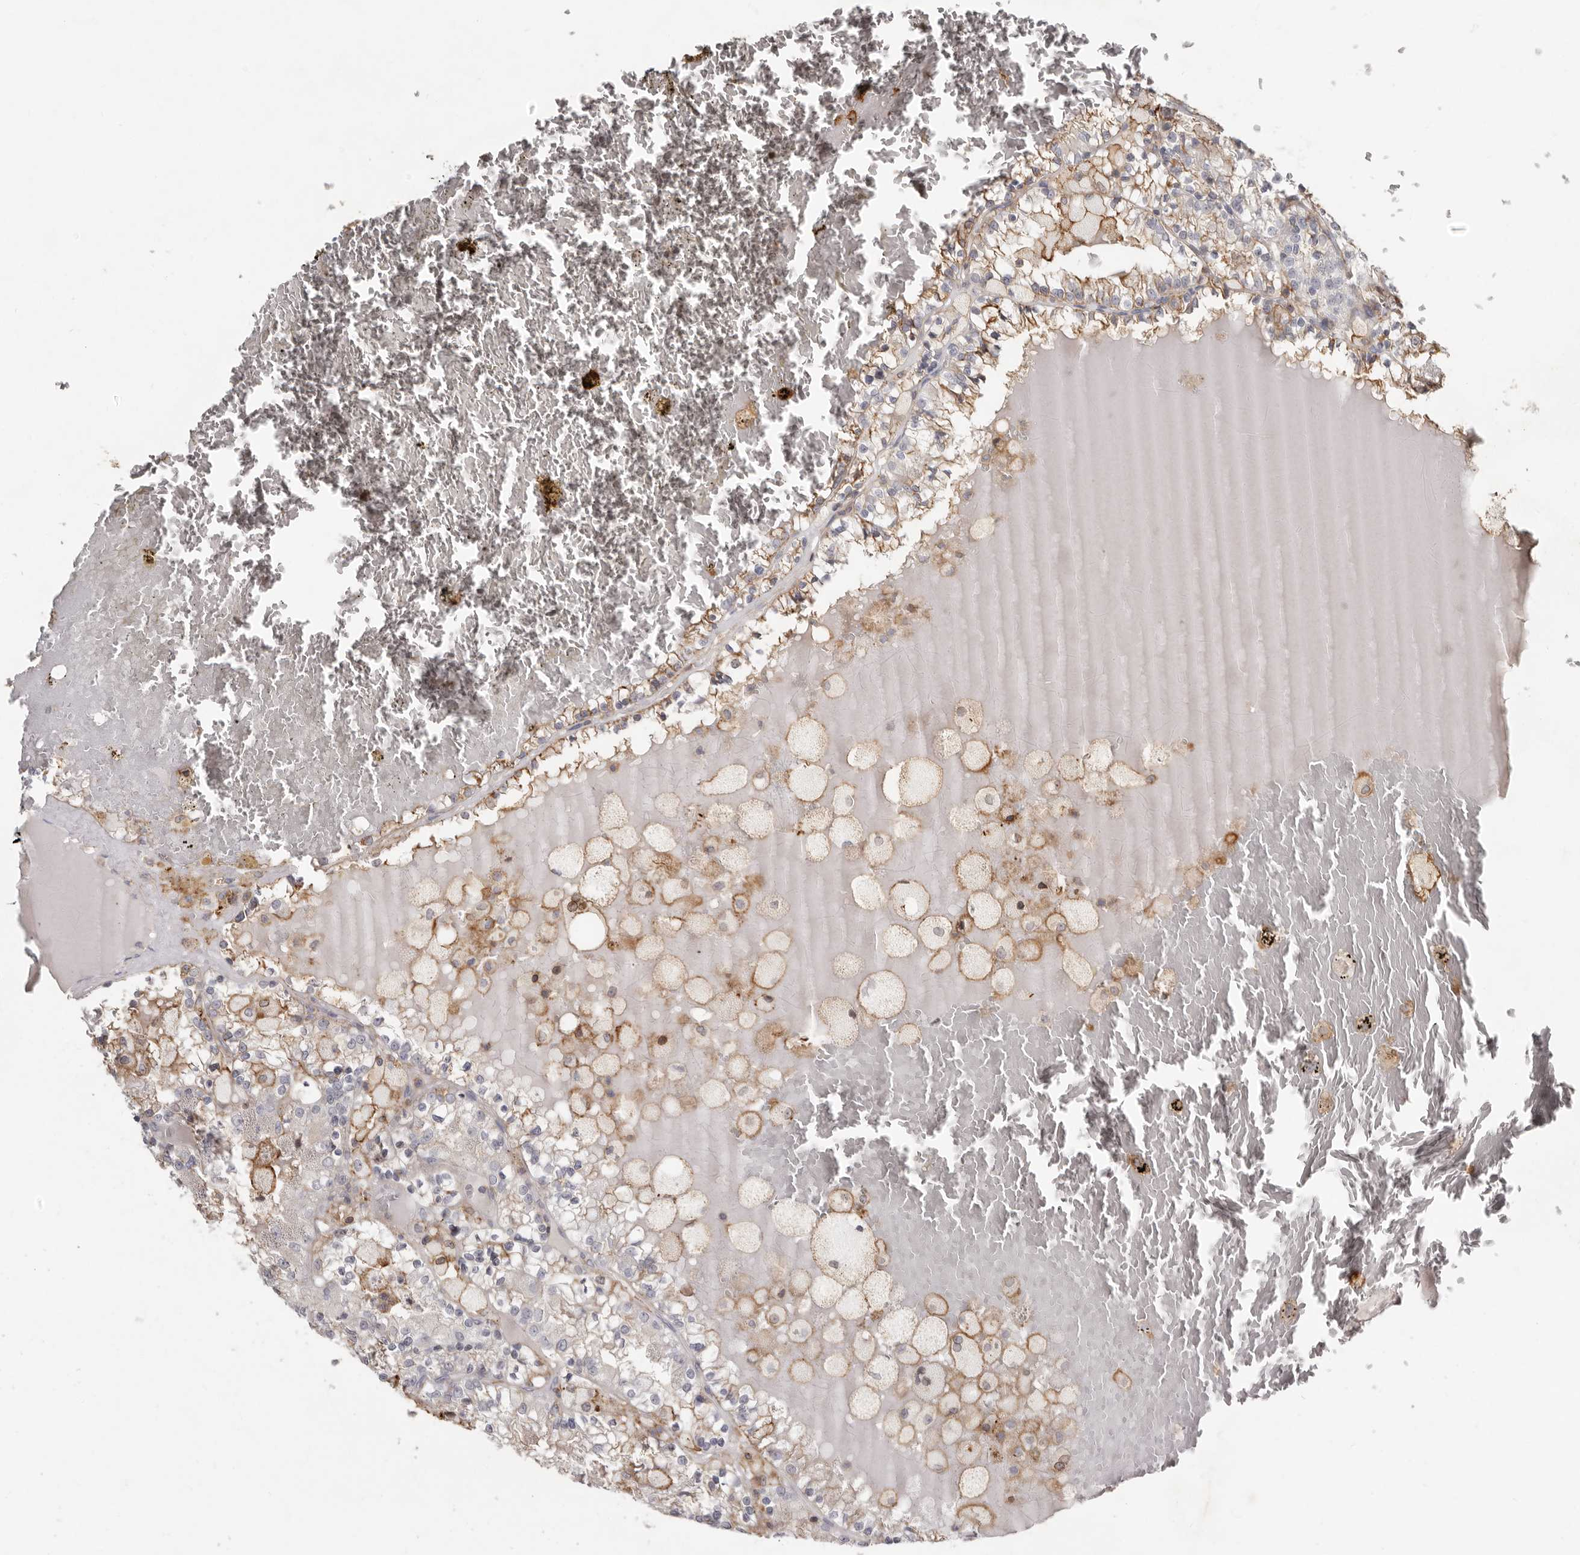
{"staining": {"intensity": "moderate", "quantity": "<25%", "location": "cytoplasmic/membranous"}, "tissue": "renal cancer", "cell_type": "Tumor cells", "image_type": "cancer", "snomed": [{"axis": "morphology", "description": "Adenocarcinoma, NOS"}, {"axis": "topography", "description": "Kidney"}], "caption": "Immunohistochemical staining of renal cancer reveals low levels of moderate cytoplasmic/membranous positivity in about <25% of tumor cells. (Stains: DAB (3,3'-diaminobenzidine) in brown, nuclei in blue, Microscopy: brightfield microscopy at high magnification).", "gene": "KIF26B", "patient": {"sex": "female", "age": 56}}